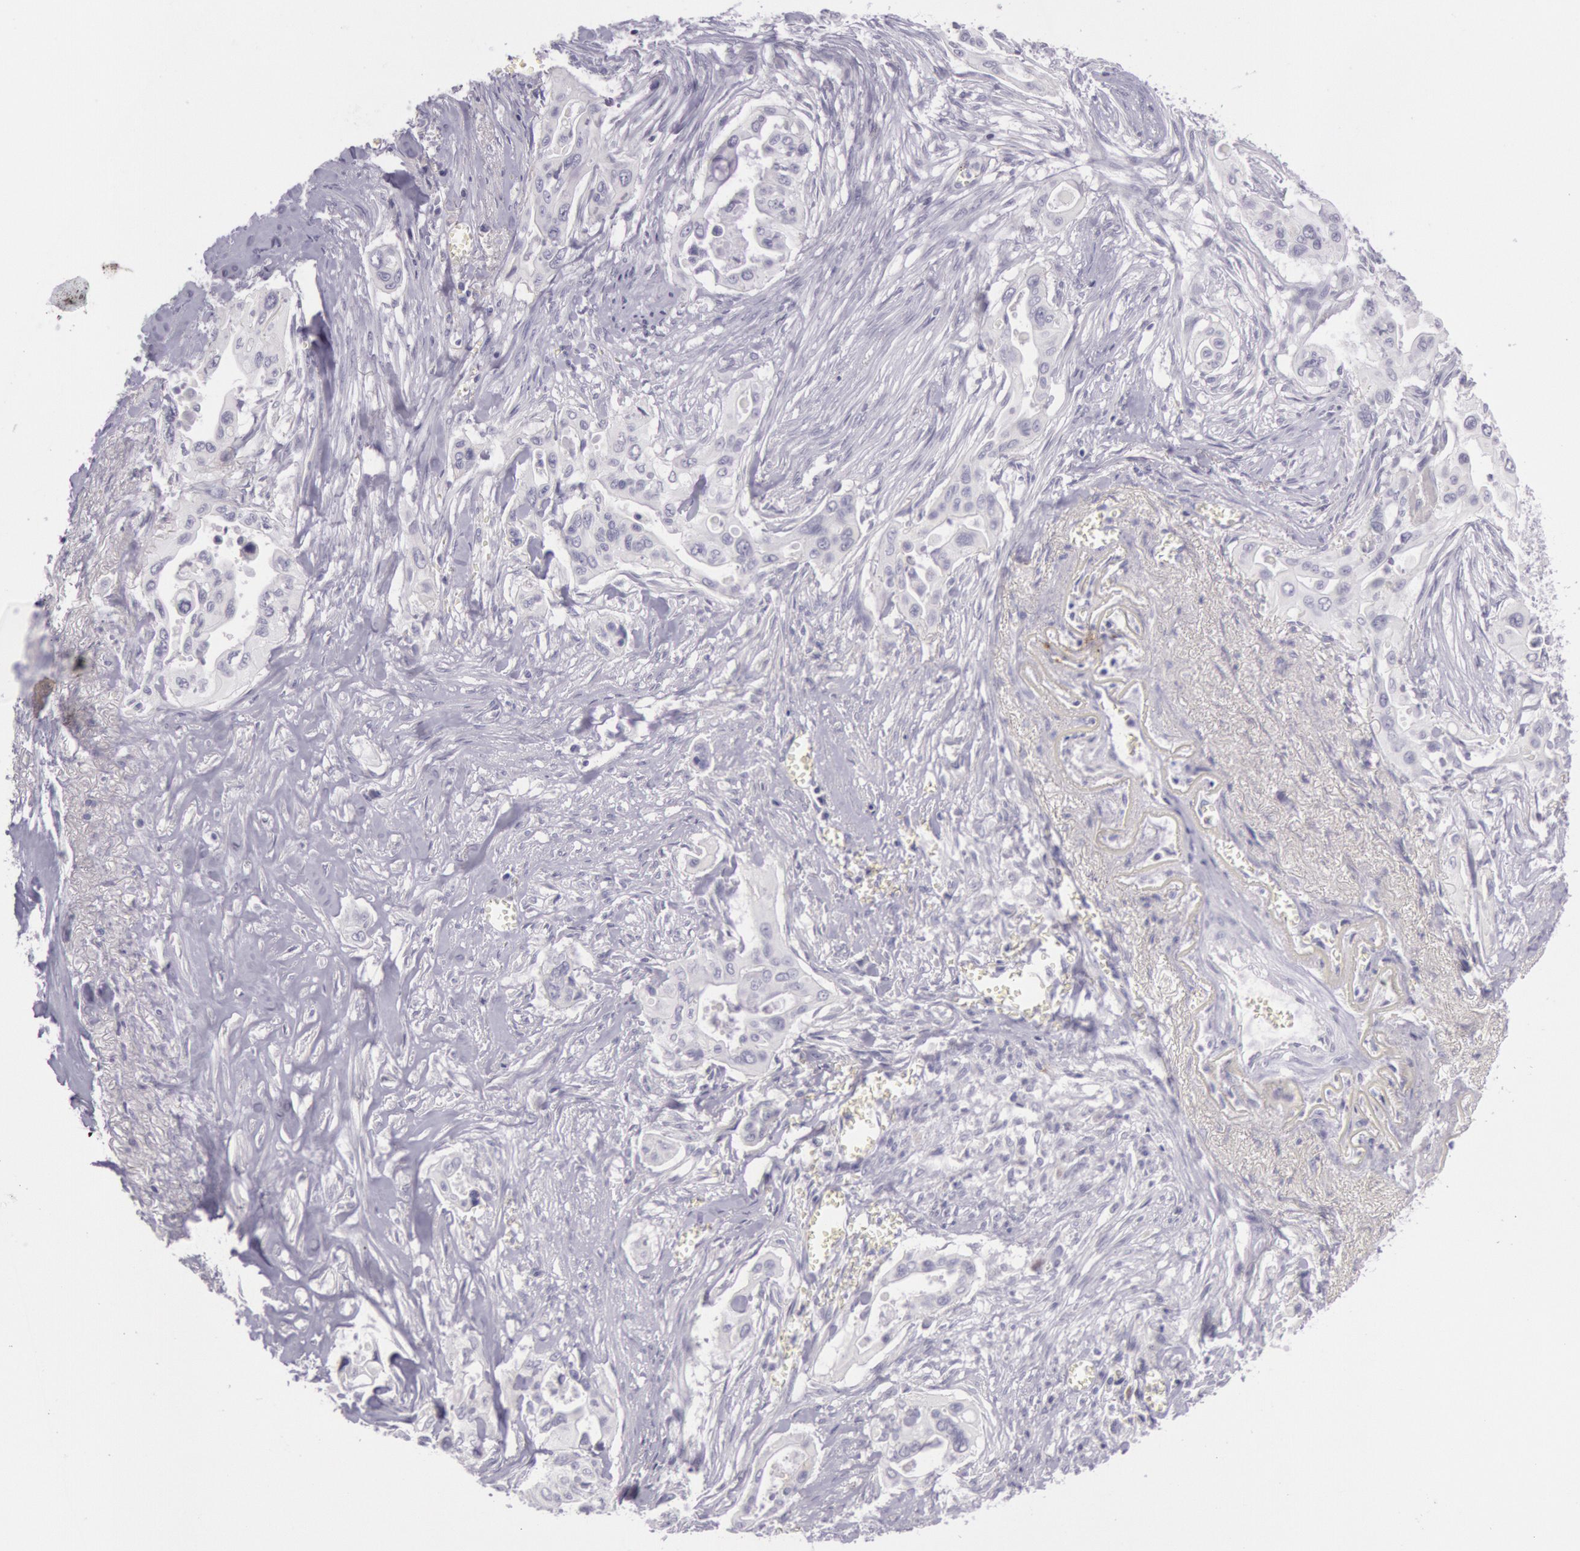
{"staining": {"intensity": "negative", "quantity": "none", "location": "none"}, "tissue": "pancreatic cancer", "cell_type": "Tumor cells", "image_type": "cancer", "snomed": [{"axis": "morphology", "description": "Adenocarcinoma, NOS"}, {"axis": "topography", "description": "Pancreas"}], "caption": "Immunohistochemistry micrograph of pancreatic cancer (adenocarcinoma) stained for a protein (brown), which exhibits no staining in tumor cells. (DAB (3,3'-diaminobenzidine) immunohistochemistry (IHC) visualized using brightfield microscopy, high magnification).", "gene": "CKB", "patient": {"sex": "male", "age": 77}}